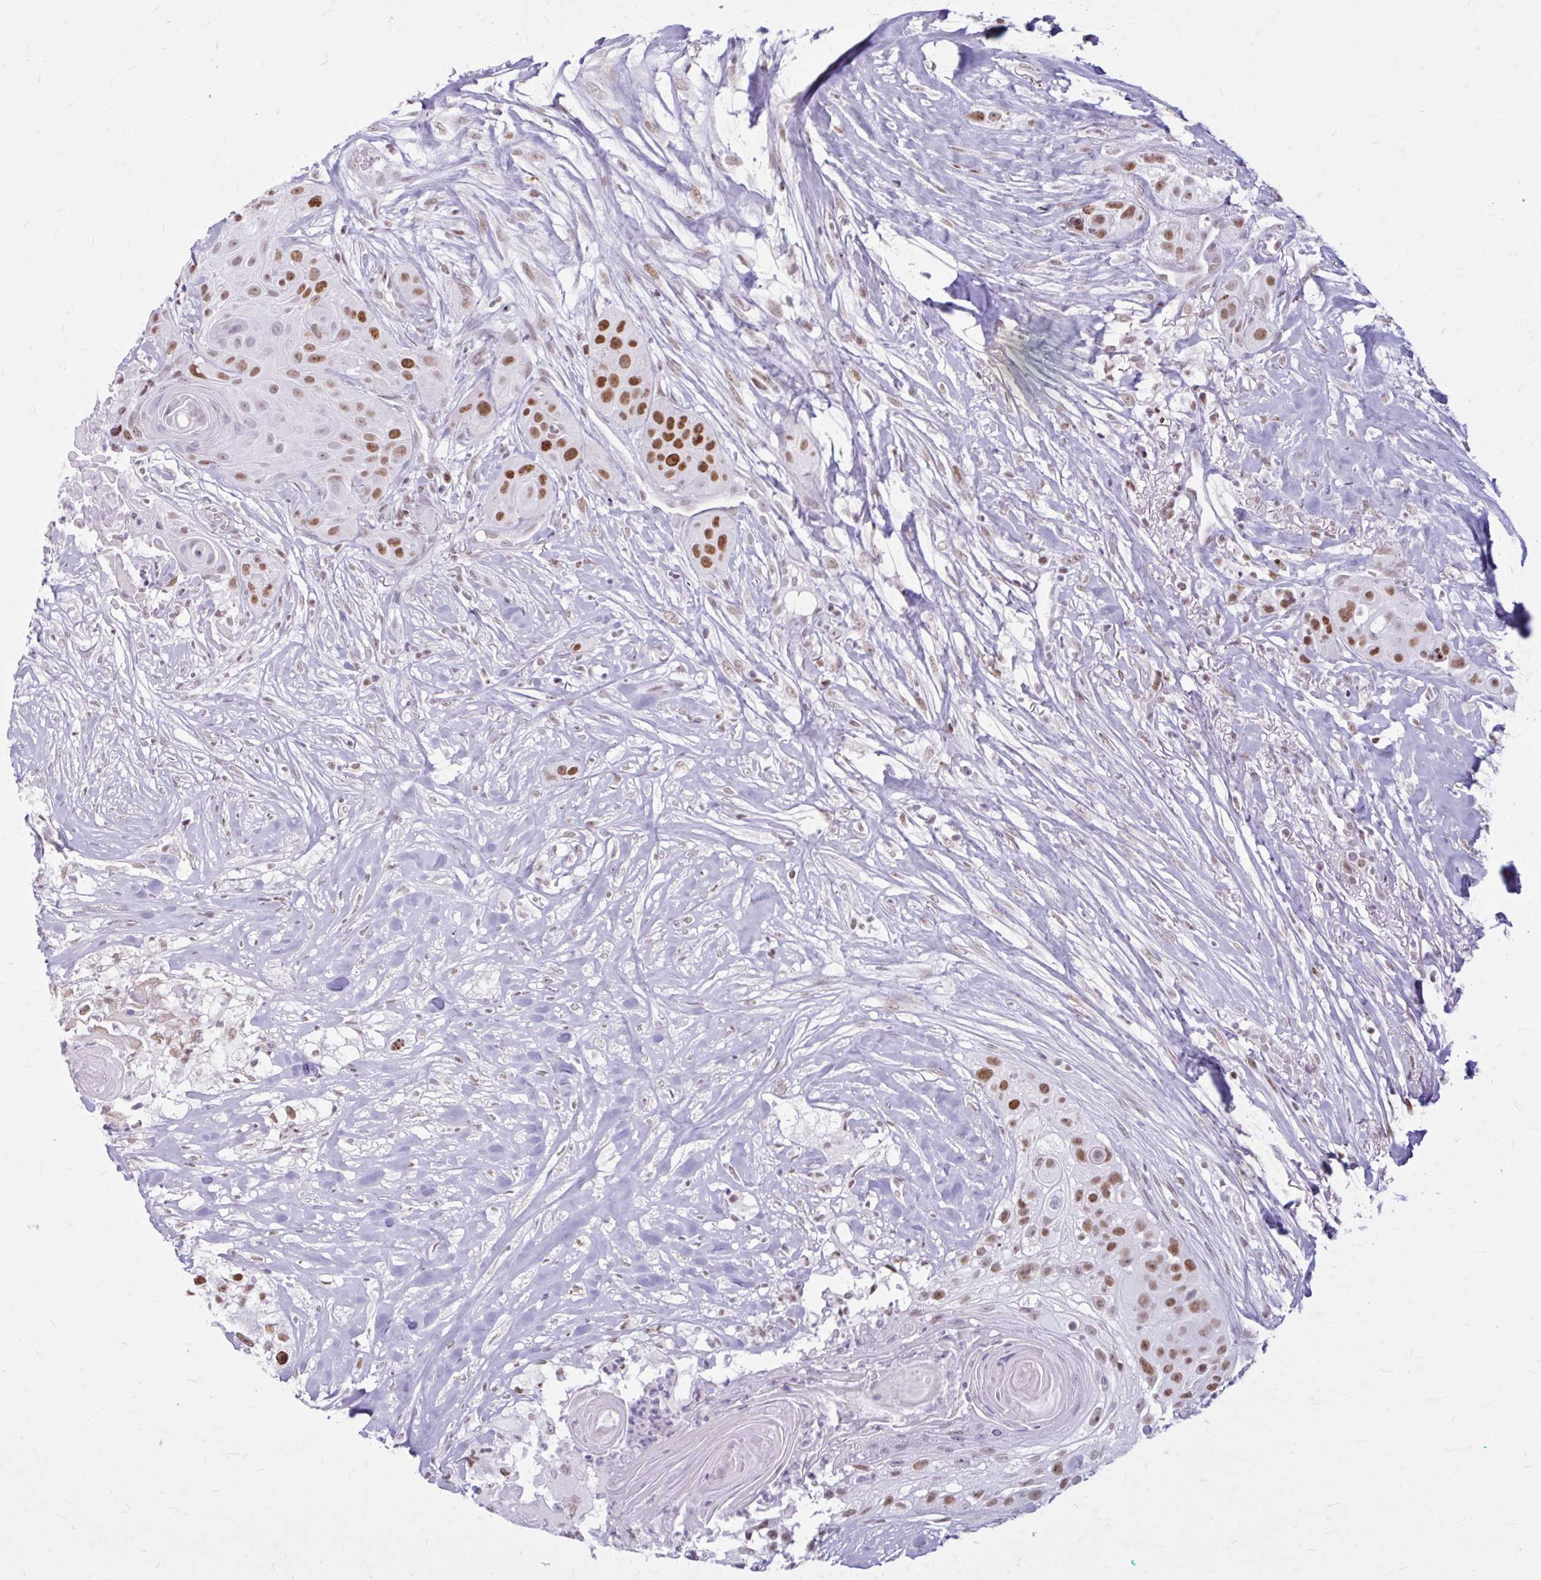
{"staining": {"intensity": "moderate", "quantity": ">75%", "location": "nuclear"}, "tissue": "head and neck cancer", "cell_type": "Tumor cells", "image_type": "cancer", "snomed": [{"axis": "morphology", "description": "Squamous cell carcinoma, NOS"}, {"axis": "topography", "description": "Head-Neck"}], "caption": "Protein staining exhibits moderate nuclear expression in approximately >75% of tumor cells in head and neck cancer (squamous cell carcinoma). The staining was performed using DAB (3,3'-diaminobenzidine) to visualize the protein expression in brown, while the nuclei were stained in blue with hematoxylin (Magnification: 20x).", "gene": "PABIR1", "patient": {"sex": "male", "age": 83}}